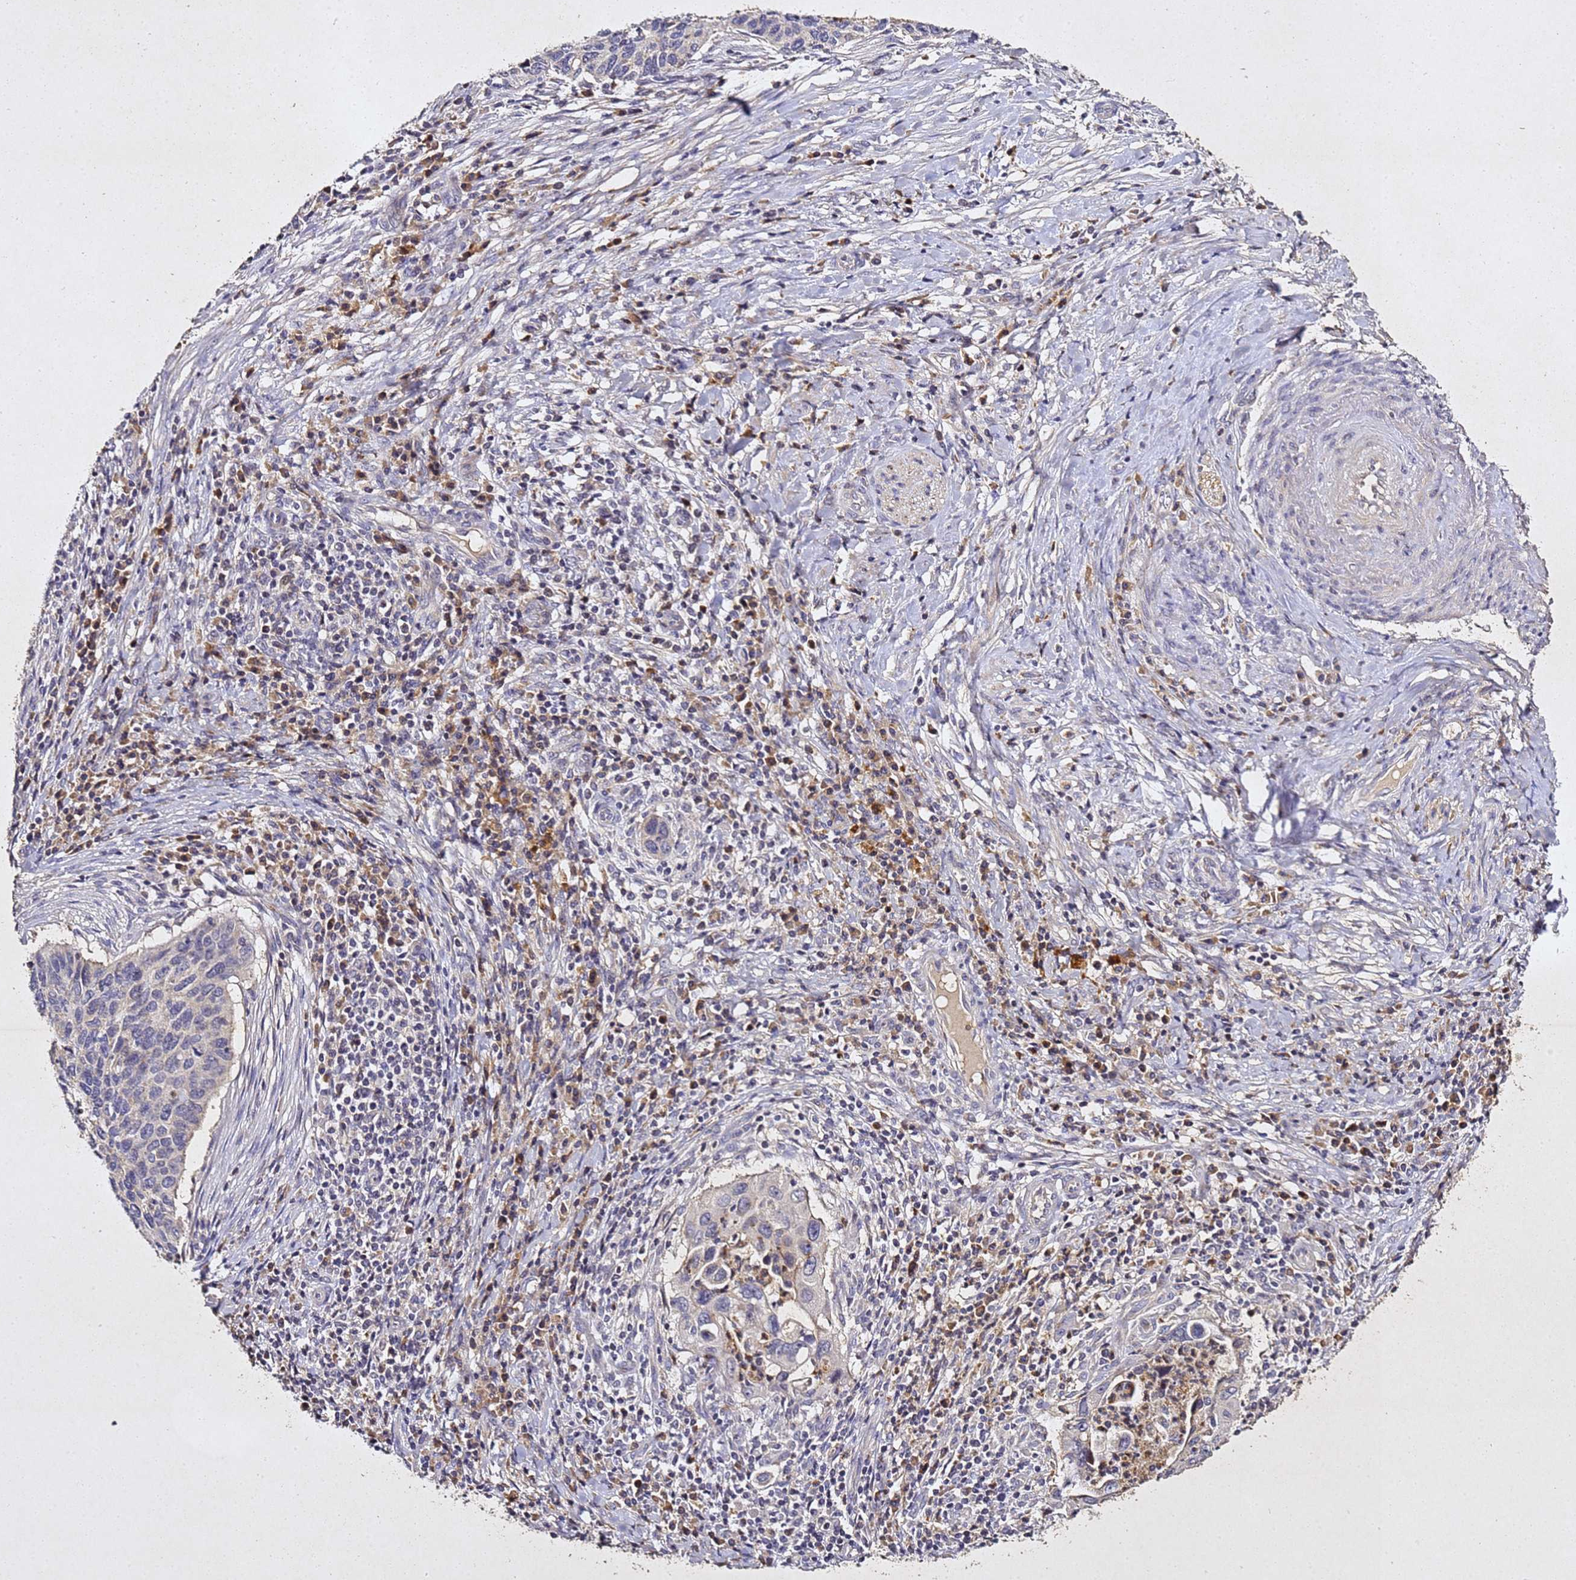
{"staining": {"intensity": "negative", "quantity": "none", "location": "none"}, "tissue": "cervical cancer", "cell_type": "Tumor cells", "image_type": "cancer", "snomed": [{"axis": "morphology", "description": "Squamous cell carcinoma, NOS"}, {"axis": "topography", "description": "Cervix"}], "caption": "This is an immunohistochemistry (IHC) photomicrograph of cervical cancer. There is no expression in tumor cells.", "gene": "SV2B", "patient": {"sex": "female", "age": 38}}